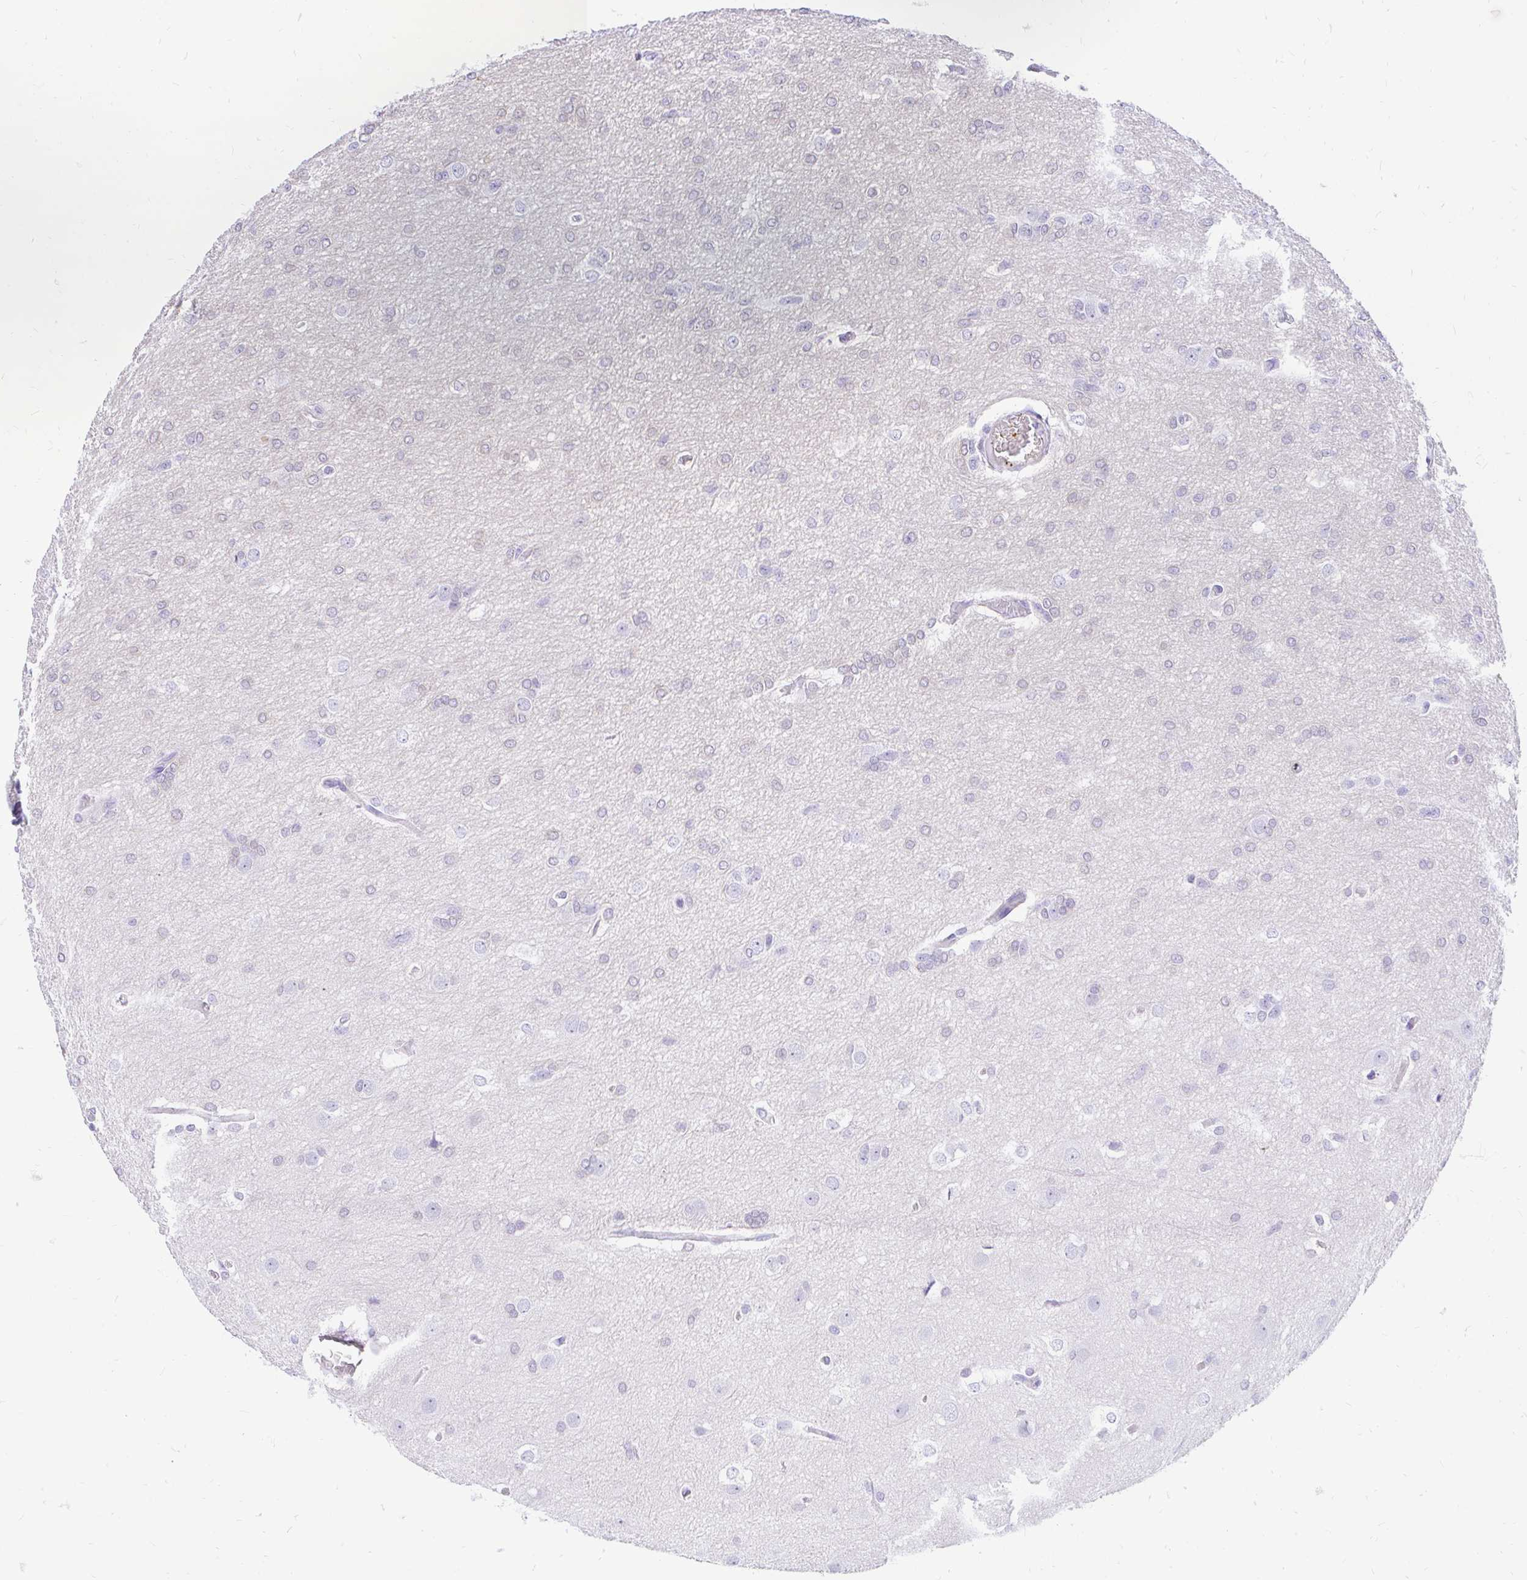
{"staining": {"intensity": "negative", "quantity": "none", "location": "none"}, "tissue": "glioma", "cell_type": "Tumor cells", "image_type": "cancer", "snomed": [{"axis": "morphology", "description": "Glioma, malignant, Low grade"}, {"axis": "topography", "description": "Brain"}], "caption": "DAB (3,3'-diaminobenzidine) immunohistochemical staining of malignant glioma (low-grade) exhibits no significant positivity in tumor cells. (DAB (3,3'-diaminobenzidine) IHC with hematoxylin counter stain).", "gene": "FATE1", "patient": {"sex": "male", "age": 26}}